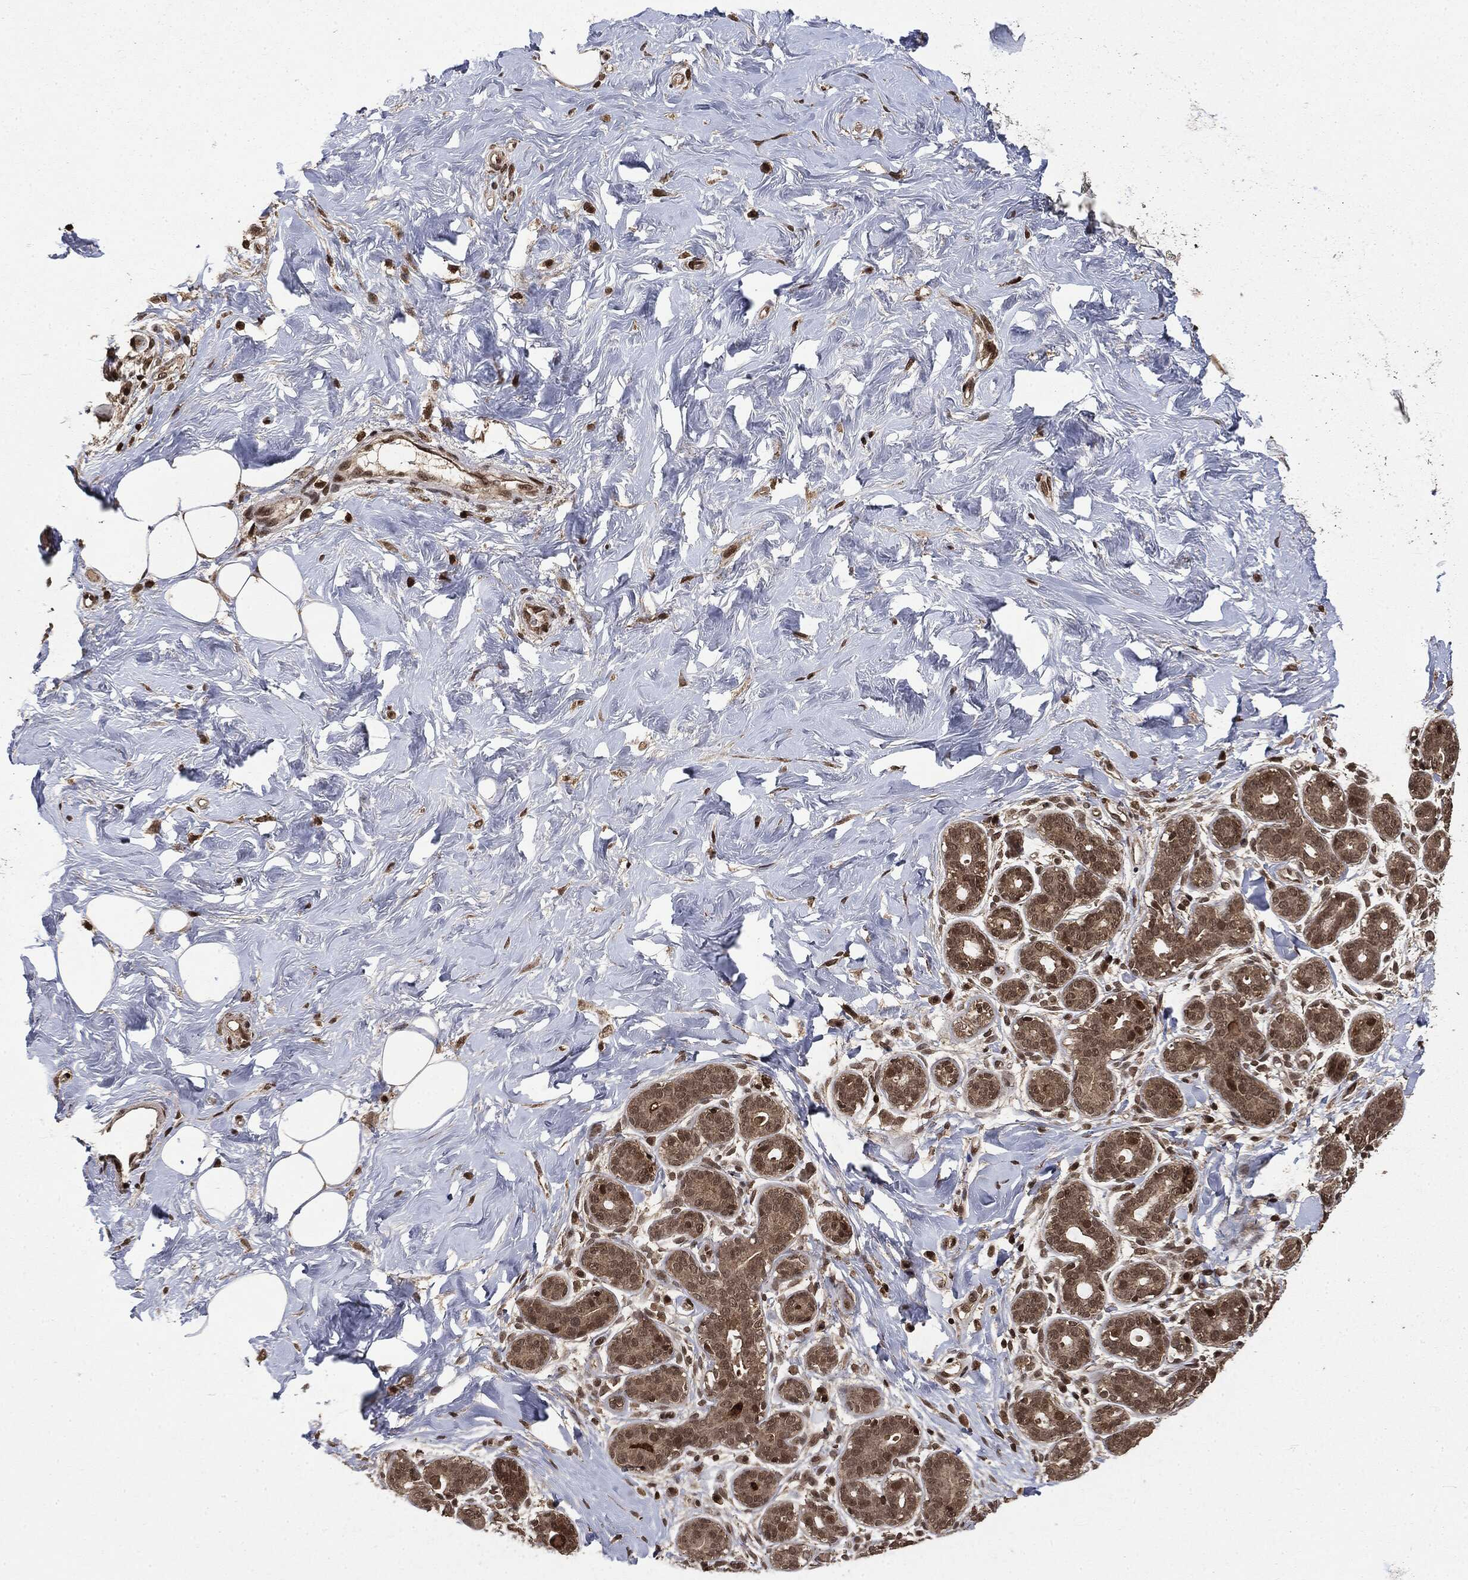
{"staining": {"intensity": "moderate", "quantity": ">75%", "location": "nuclear"}, "tissue": "breast", "cell_type": "Adipocytes", "image_type": "normal", "snomed": [{"axis": "morphology", "description": "Normal tissue, NOS"}, {"axis": "topography", "description": "Breast"}], "caption": "DAB immunohistochemical staining of unremarkable human breast exhibits moderate nuclear protein expression in about >75% of adipocytes. (Stains: DAB in brown, nuclei in blue, Microscopy: brightfield microscopy at high magnification).", "gene": "CTDP1", "patient": {"sex": "female", "age": 43}}